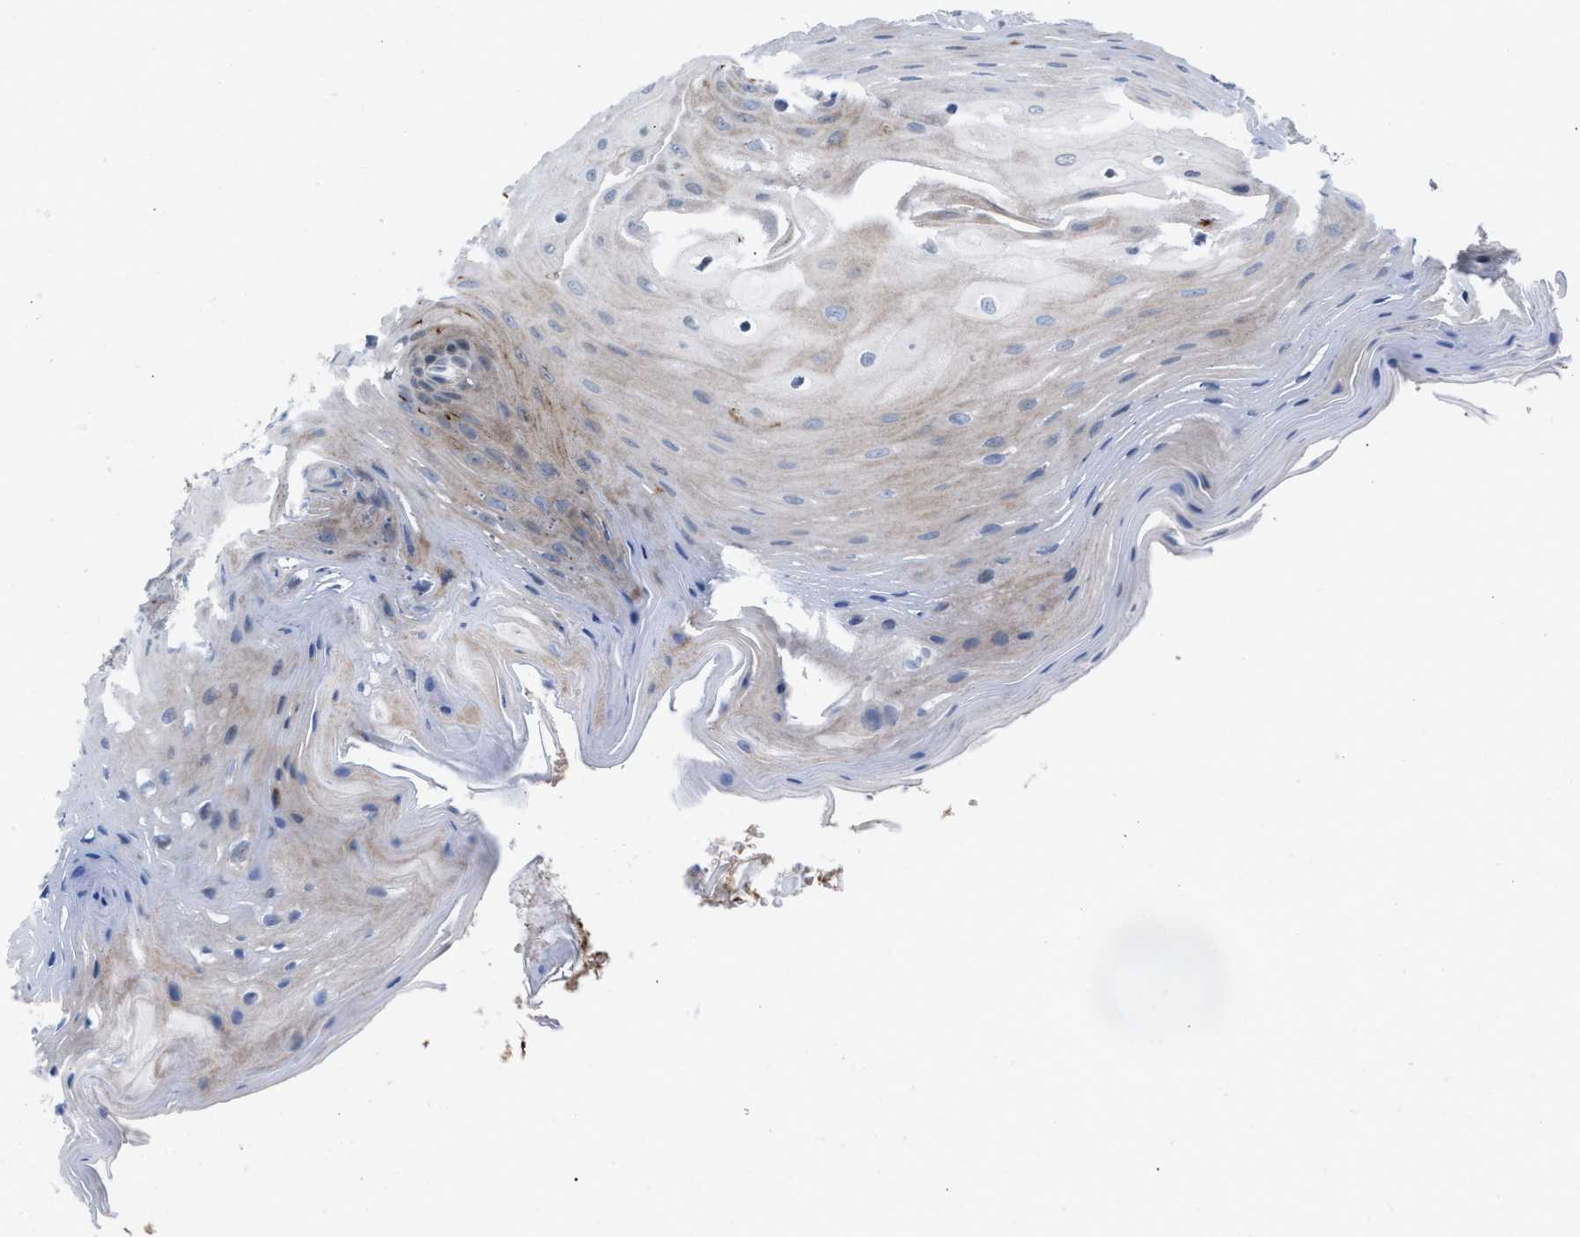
{"staining": {"intensity": "weak", "quantity": "<25%", "location": "cytoplasmic/membranous"}, "tissue": "oral mucosa", "cell_type": "Squamous epithelial cells", "image_type": "normal", "snomed": [{"axis": "morphology", "description": "Normal tissue, NOS"}, {"axis": "morphology", "description": "Squamous cell carcinoma, NOS"}, {"axis": "topography", "description": "Oral tissue"}, {"axis": "topography", "description": "Head-Neck"}], "caption": "Immunohistochemistry image of benign oral mucosa: oral mucosa stained with DAB exhibits no significant protein expression in squamous epithelial cells.", "gene": "SLC47A1", "patient": {"sex": "male", "age": 71}}